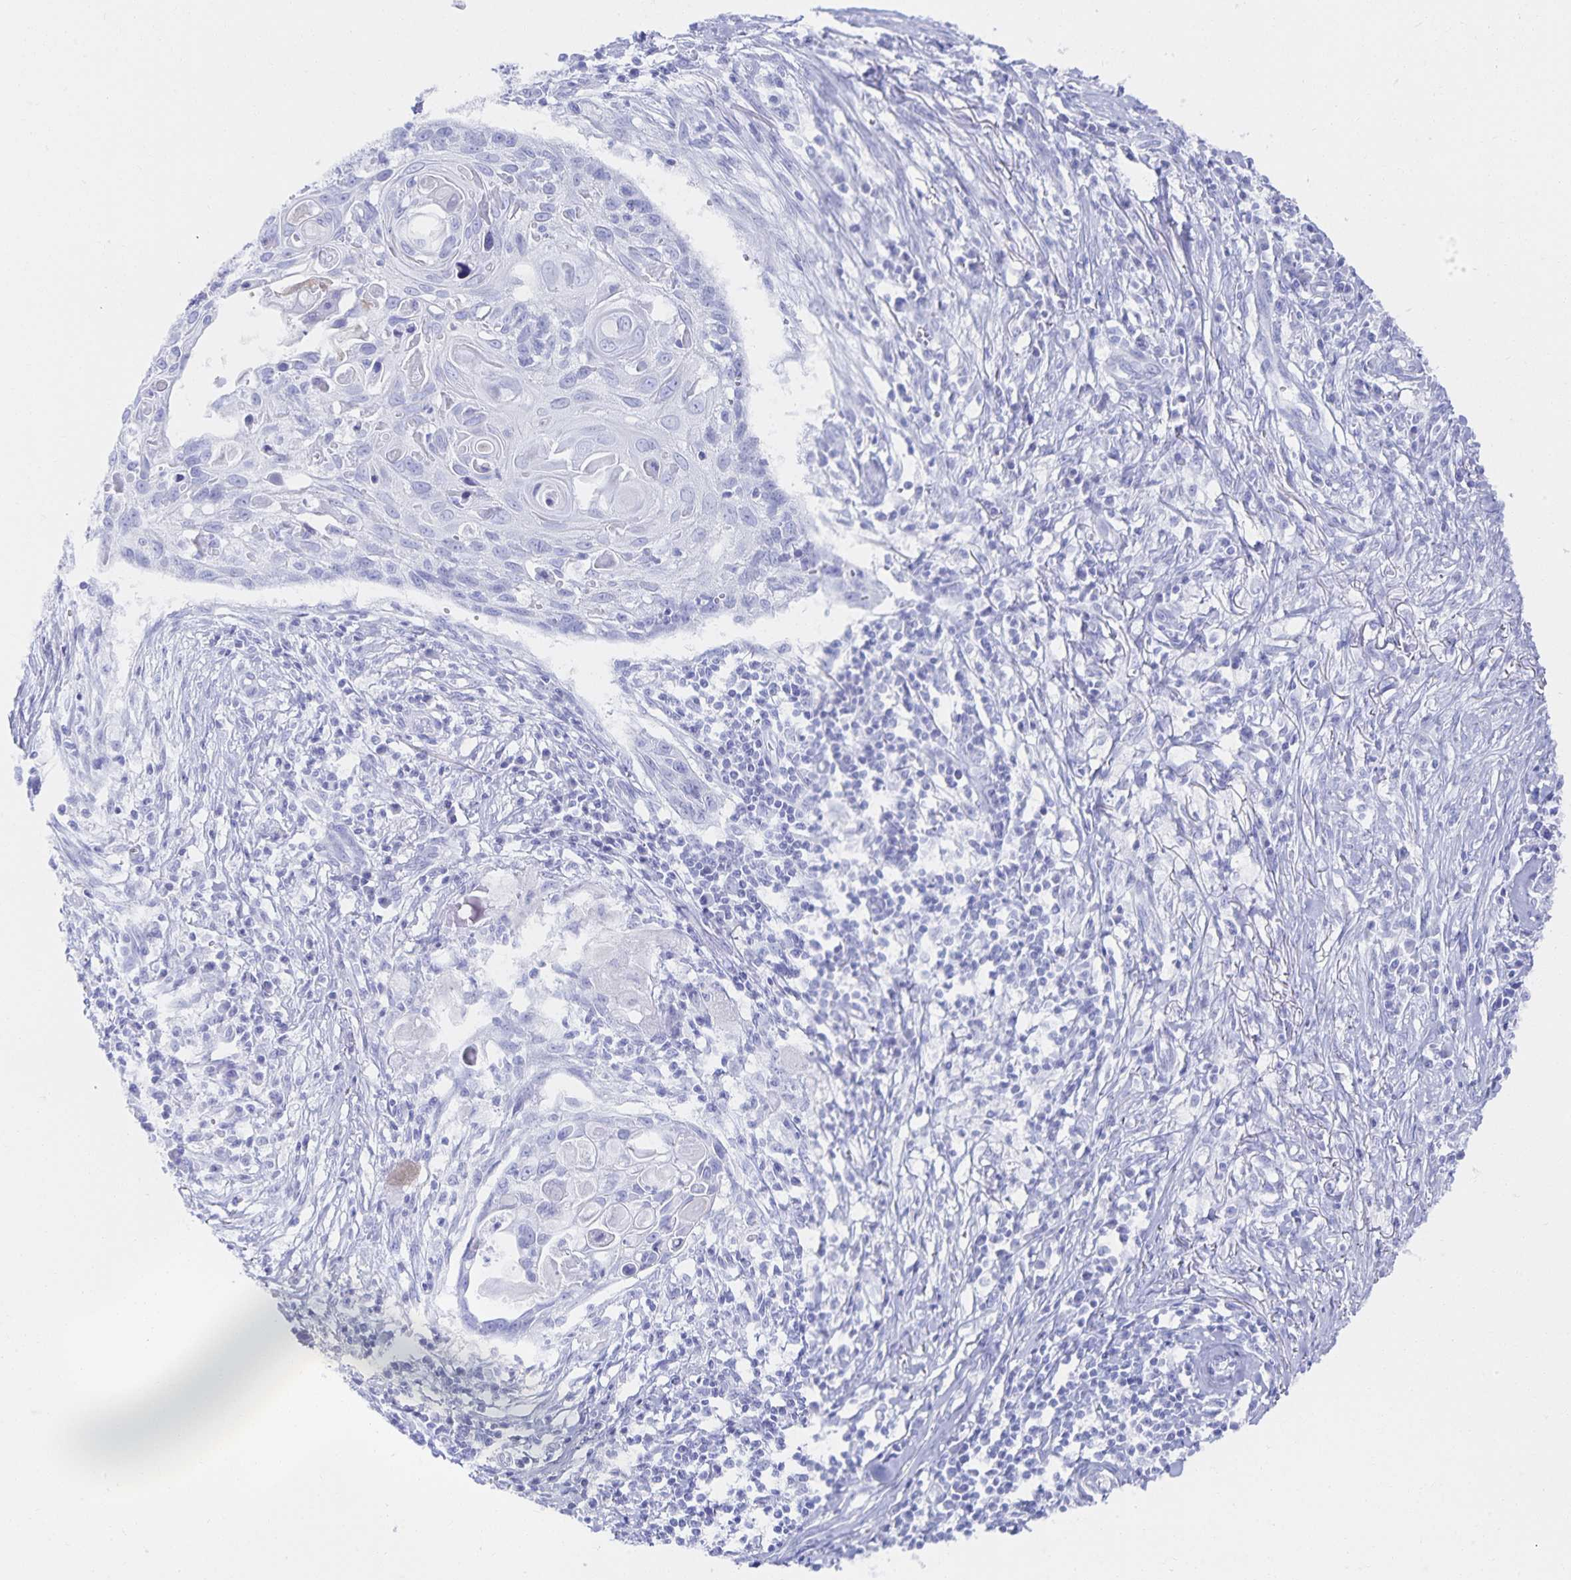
{"staining": {"intensity": "negative", "quantity": "none", "location": "none"}, "tissue": "skin cancer", "cell_type": "Tumor cells", "image_type": "cancer", "snomed": [{"axis": "morphology", "description": "Squamous cell carcinoma, NOS"}, {"axis": "topography", "description": "Skin"}, {"axis": "topography", "description": "Vulva"}], "caption": "Immunohistochemistry (IHC) of human skin squamous cell carcinoma reveals no expression in tumor cells.", "gene": "SNTN", "patient": {"sex": "female", "age": 83}}